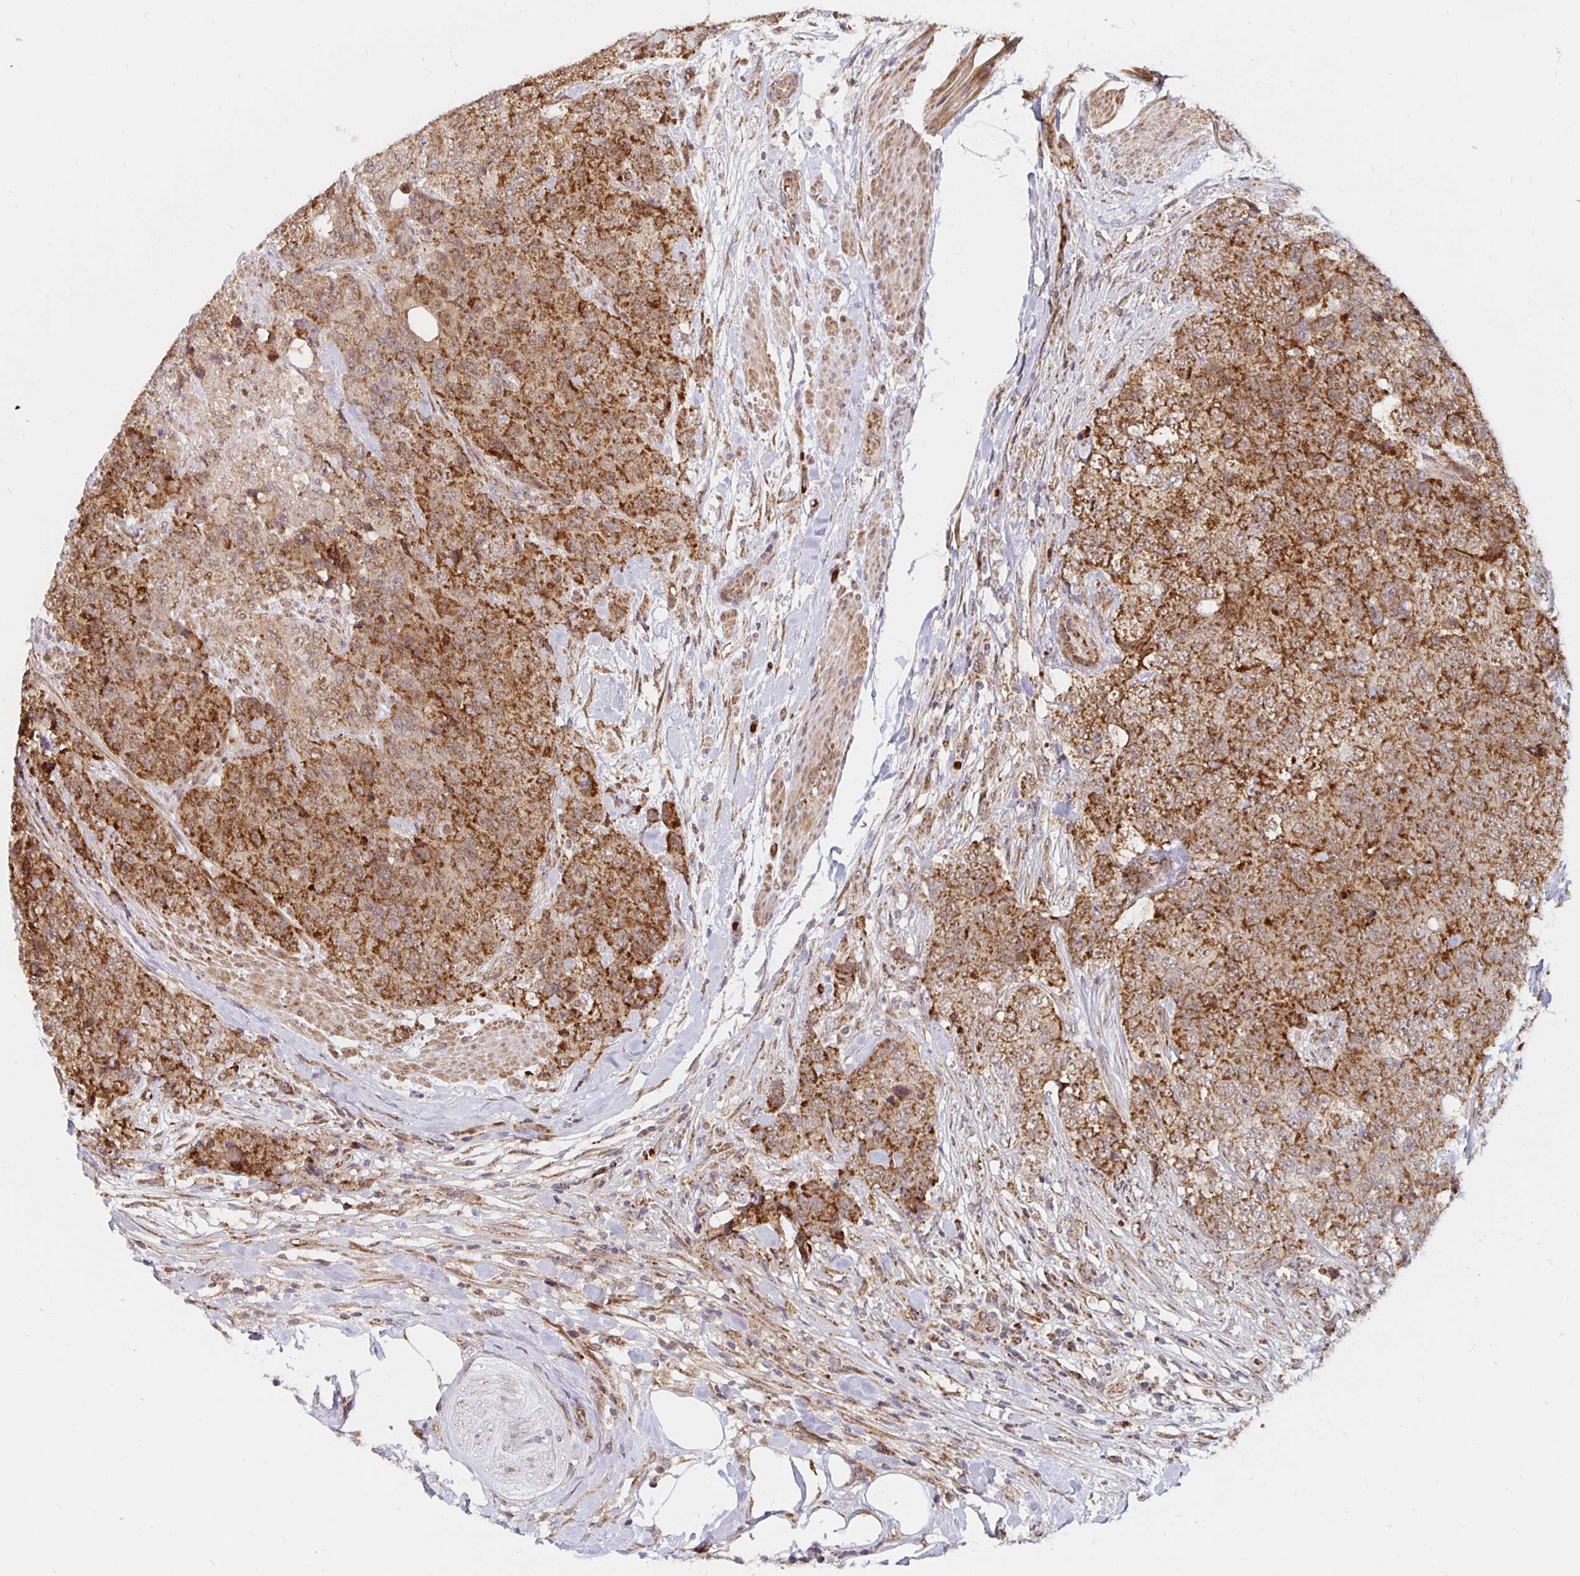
{"staining": {"intensity": "strong", "quantity": ">75%", "location": "cytoplasmic/membranous"}, "tissue": "urothelial cancer", "cell_type": "Tumor cells", "image_type": "cancer", "snomed": [{"axis": "morphology", "description": "Urothelial carcinoma, High grade"}, {"axis": "topography", "description": "Urinary bladder"}], "caption": "There is high levels of strong cytoplasmic/membranous positivity in tumor cells of urothelial carcinoma (high-grade), as demonstrated by immunohistochemical staining (brown color).", "gene": "MRPL28", "patient": {"sex": "female", "age": 78}}